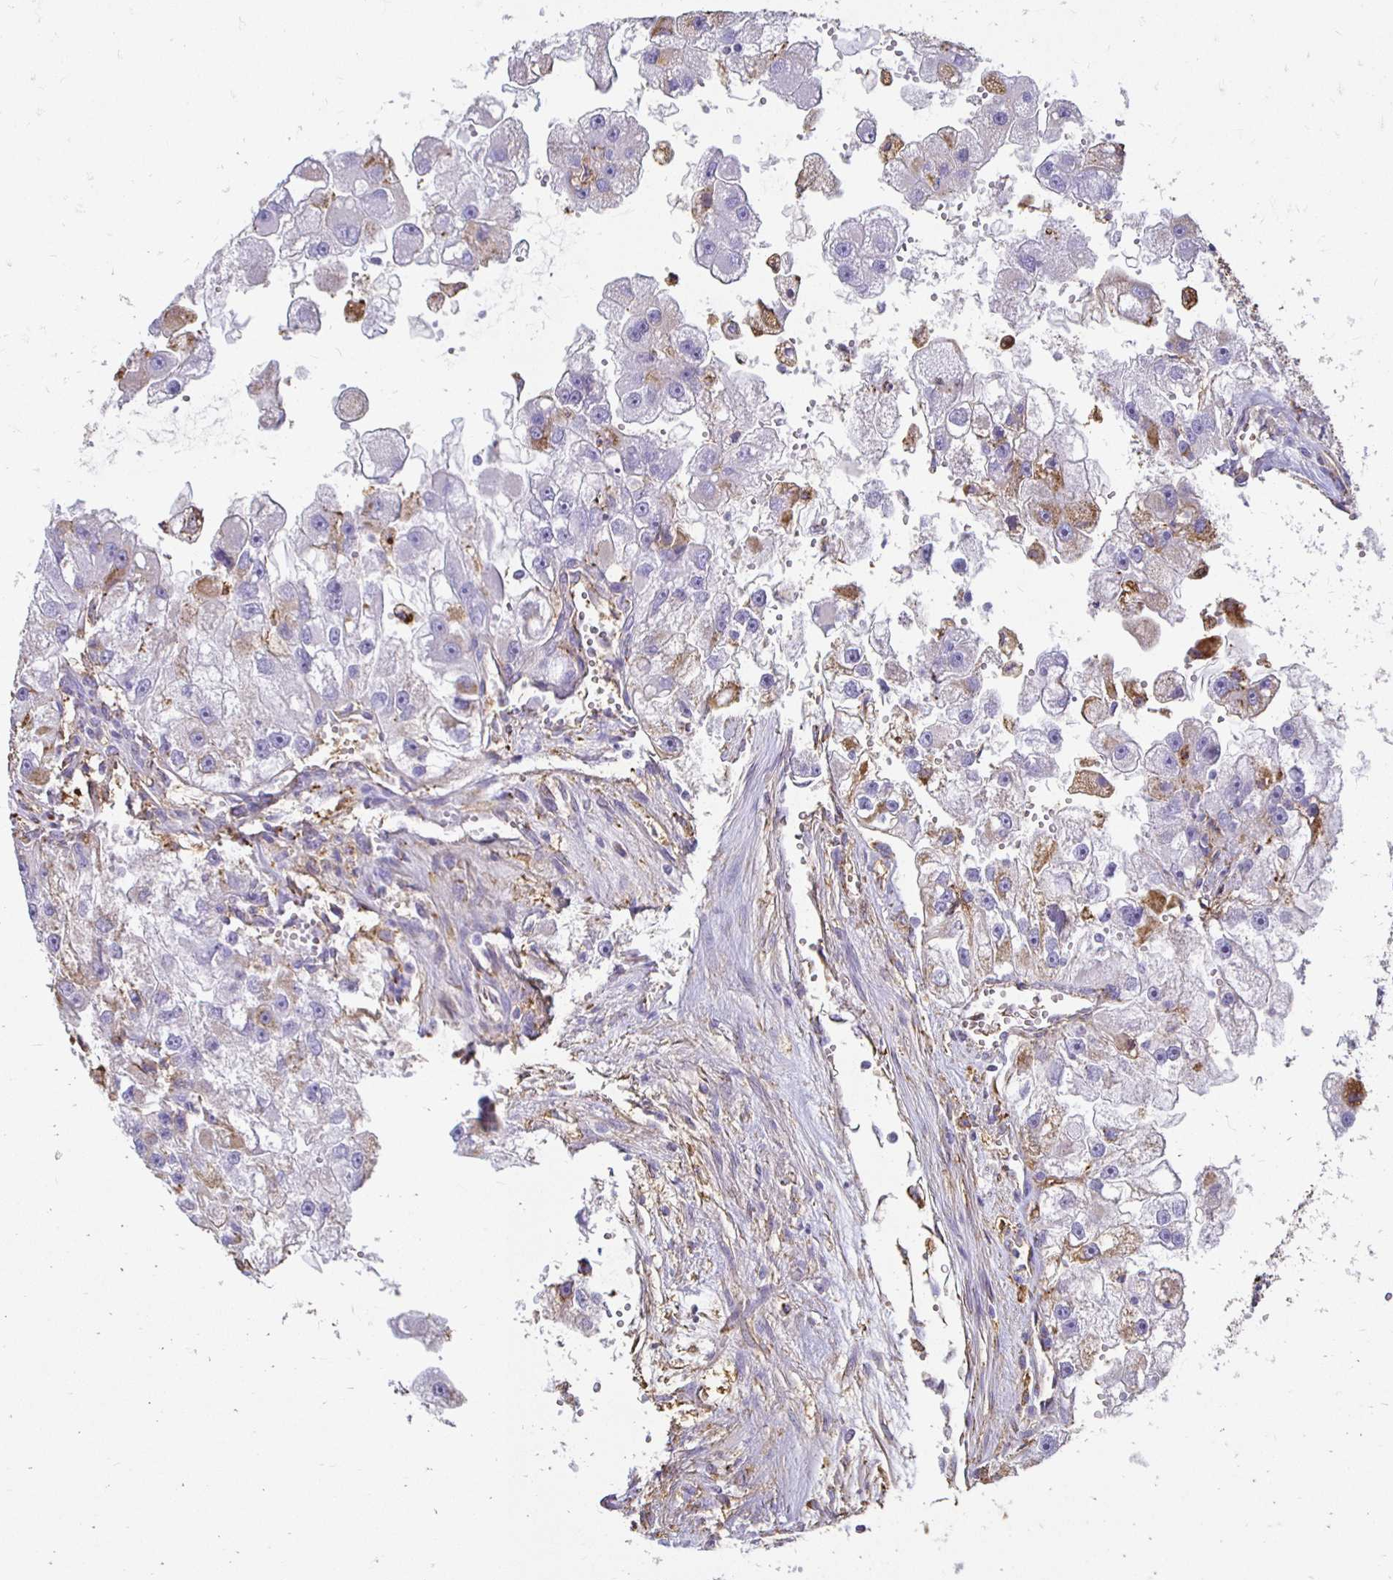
{"staining": {"intensity": "moderate", "quantity": "<25%", "location": "cytoplasmic/membranous"}, "tissue": "renal cancer", "cell_type": "Tumor cells", "image_type": "cancer", "snomed": [{"axis": "morphology", "description": "Adenocarcinoma, NOS"}, {"axis": "topography", "description": "Kidney"}], "caption": "A high-resolution photomicrograph shows immunohistochemistry (IHC) staining of renal cancer, which demonstrates moderate cytoplasmic/membranous staining in approximately <25% of tumor cells.", "gene": "TAS1R3", "patient": {"sex": "male", "age": 63}}